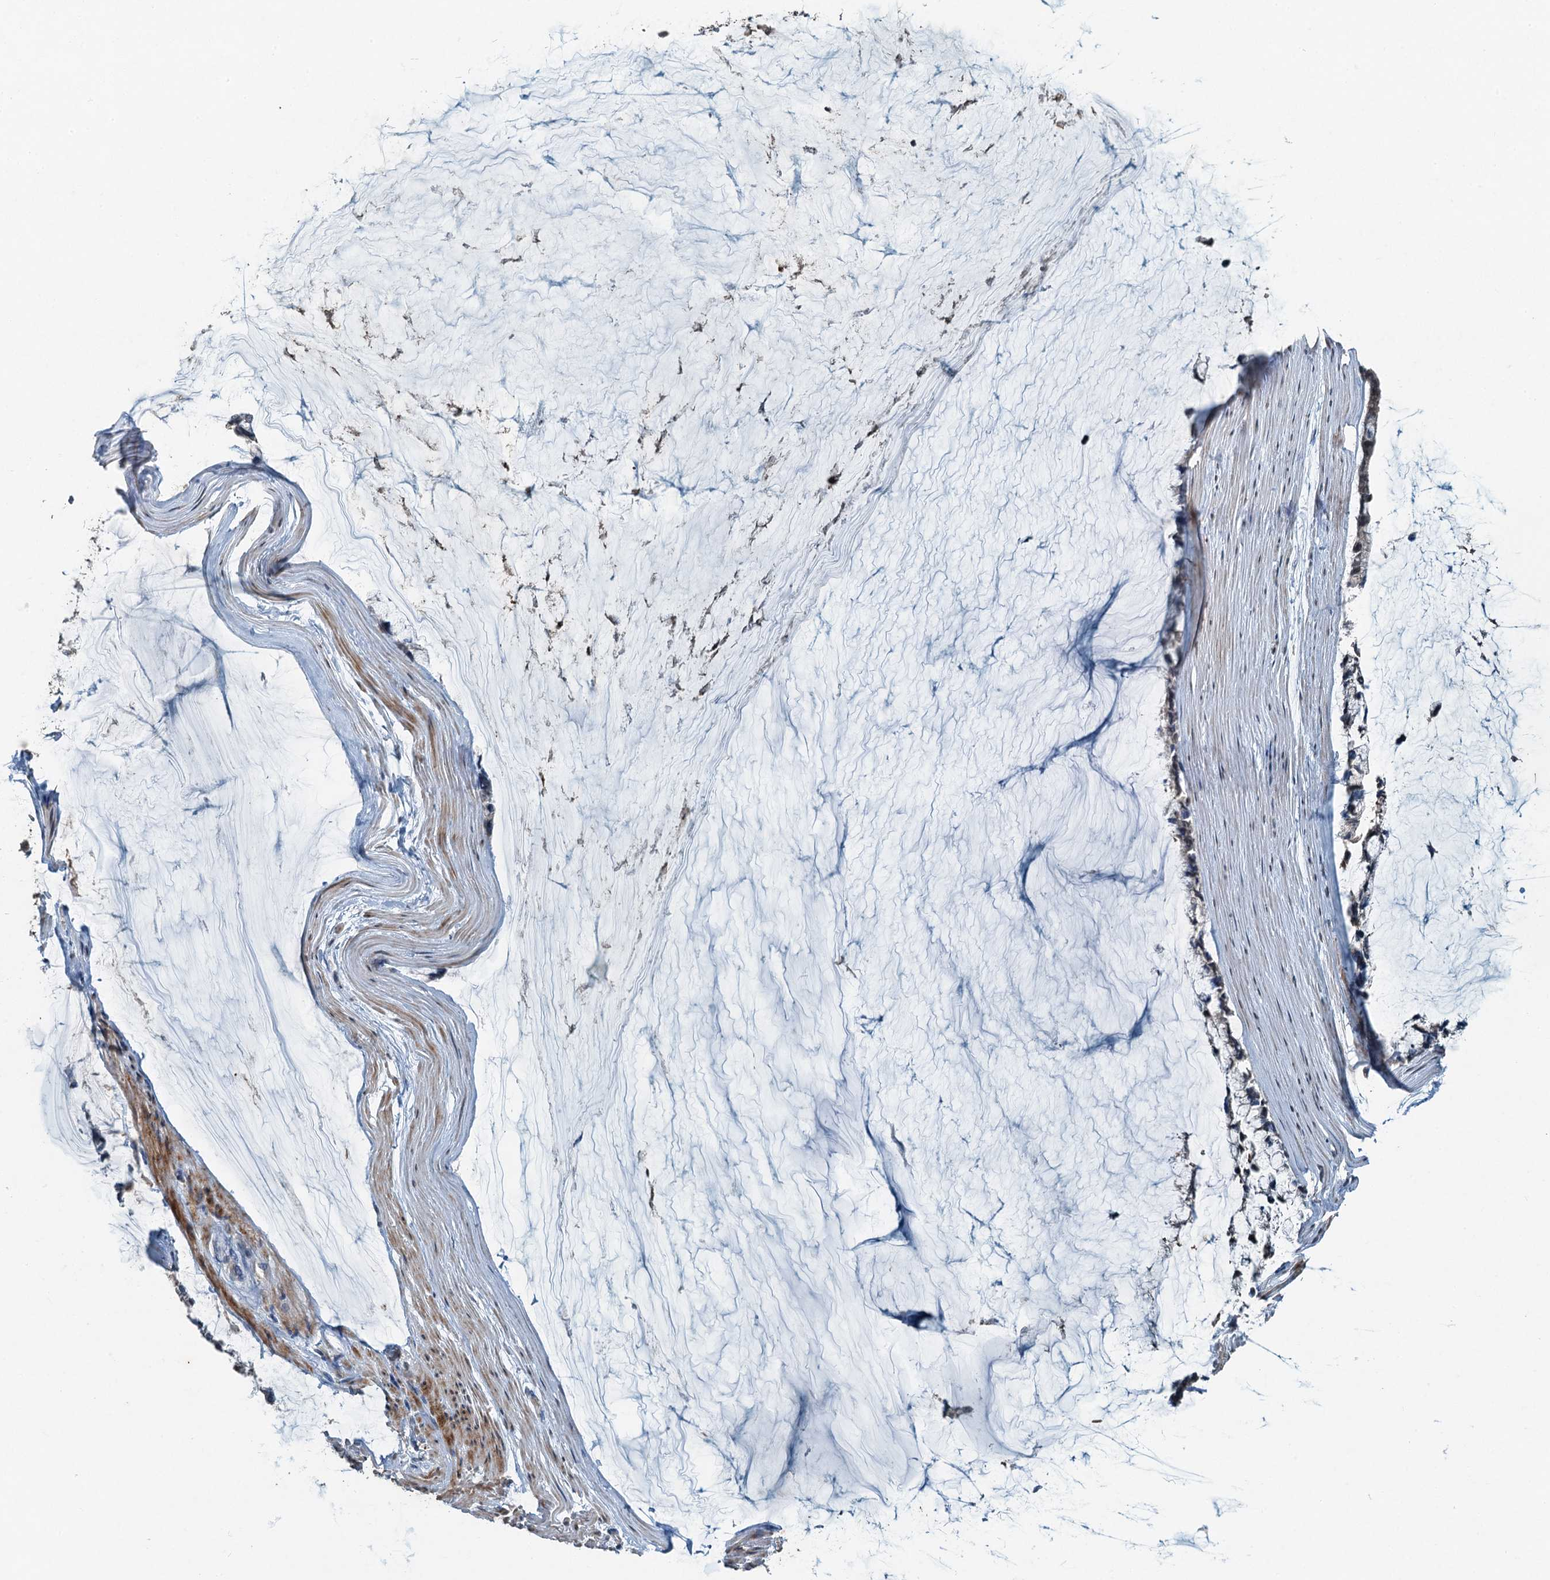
{"staining": {"intensity": "negative", "quantity": "none", "location": "none"}, "tissue": "ovarian cancer", "cell_type": "Tumor cells", "image_type": "cancer", "snomed": [{"axis": "morphology", "description": "Cystadenocarcinoma, mucinous, NOS"}, {"axis": "topography", "description": "Ovary"}], "caption": "There is no significant expression in tumor cells of mucinous cystadenocarcinoma (ovarian). Nuclei are stained in blue.", "gene": "TCTN1", "patient": {"sex": "female", "age": 39}}